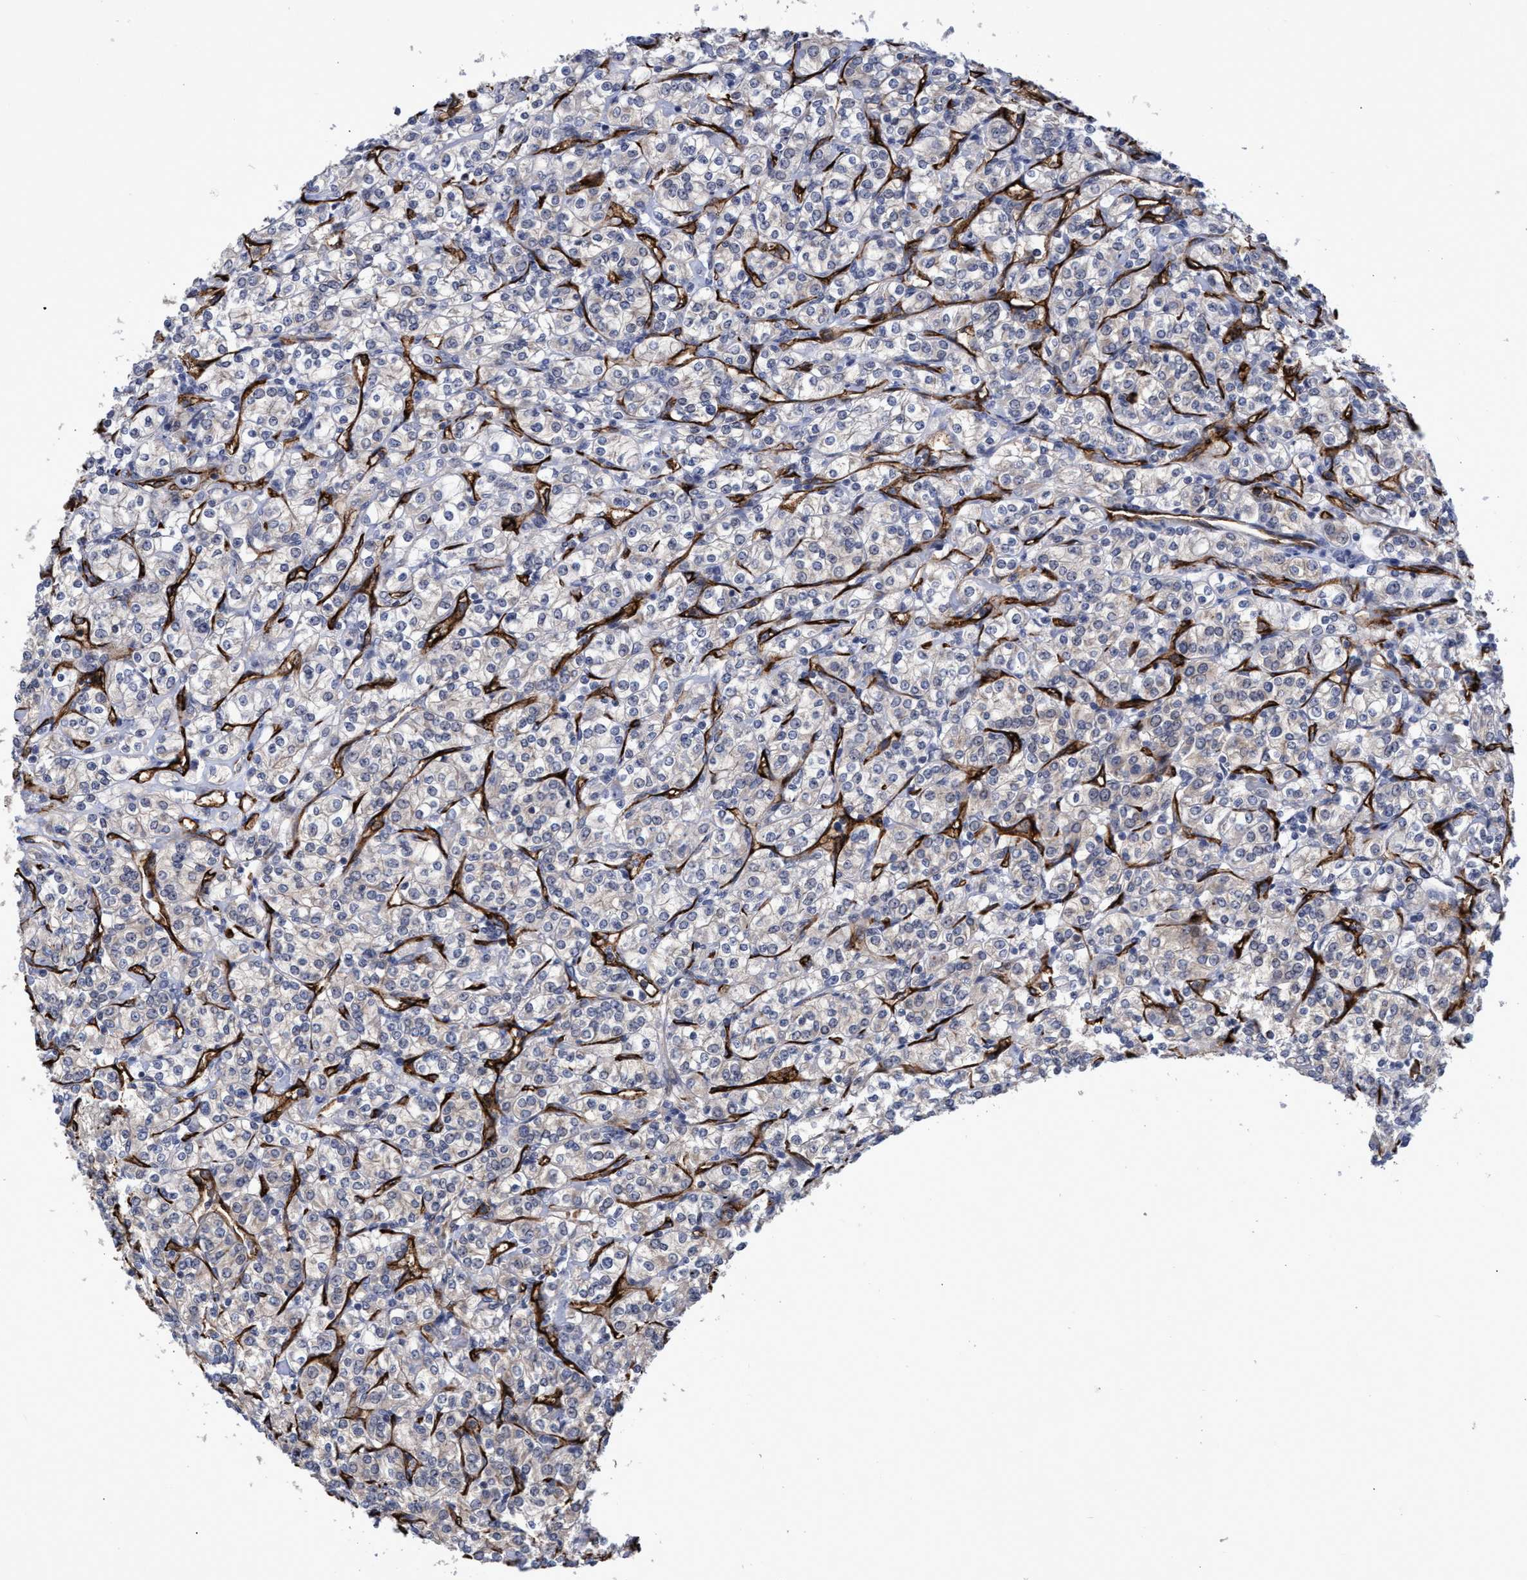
{"staining": {"intensity": "negative", "quantity": "none", "location": "none"}, "tissue": "renal cancer", "cell_type": "Tumor cells", "image_type": "cancer", "snomed": [{"axis": "morphology", "description": "Adenocarcinoma, NOS"}, {"axis": "topography", "description": "Kidney"}], "caption": "The histopathology image displays no staining of tumor cells in renal cancer (adenocarcinoma).", "gene": "ZNF750", "patient": {"sex": "male", "age": 77}}